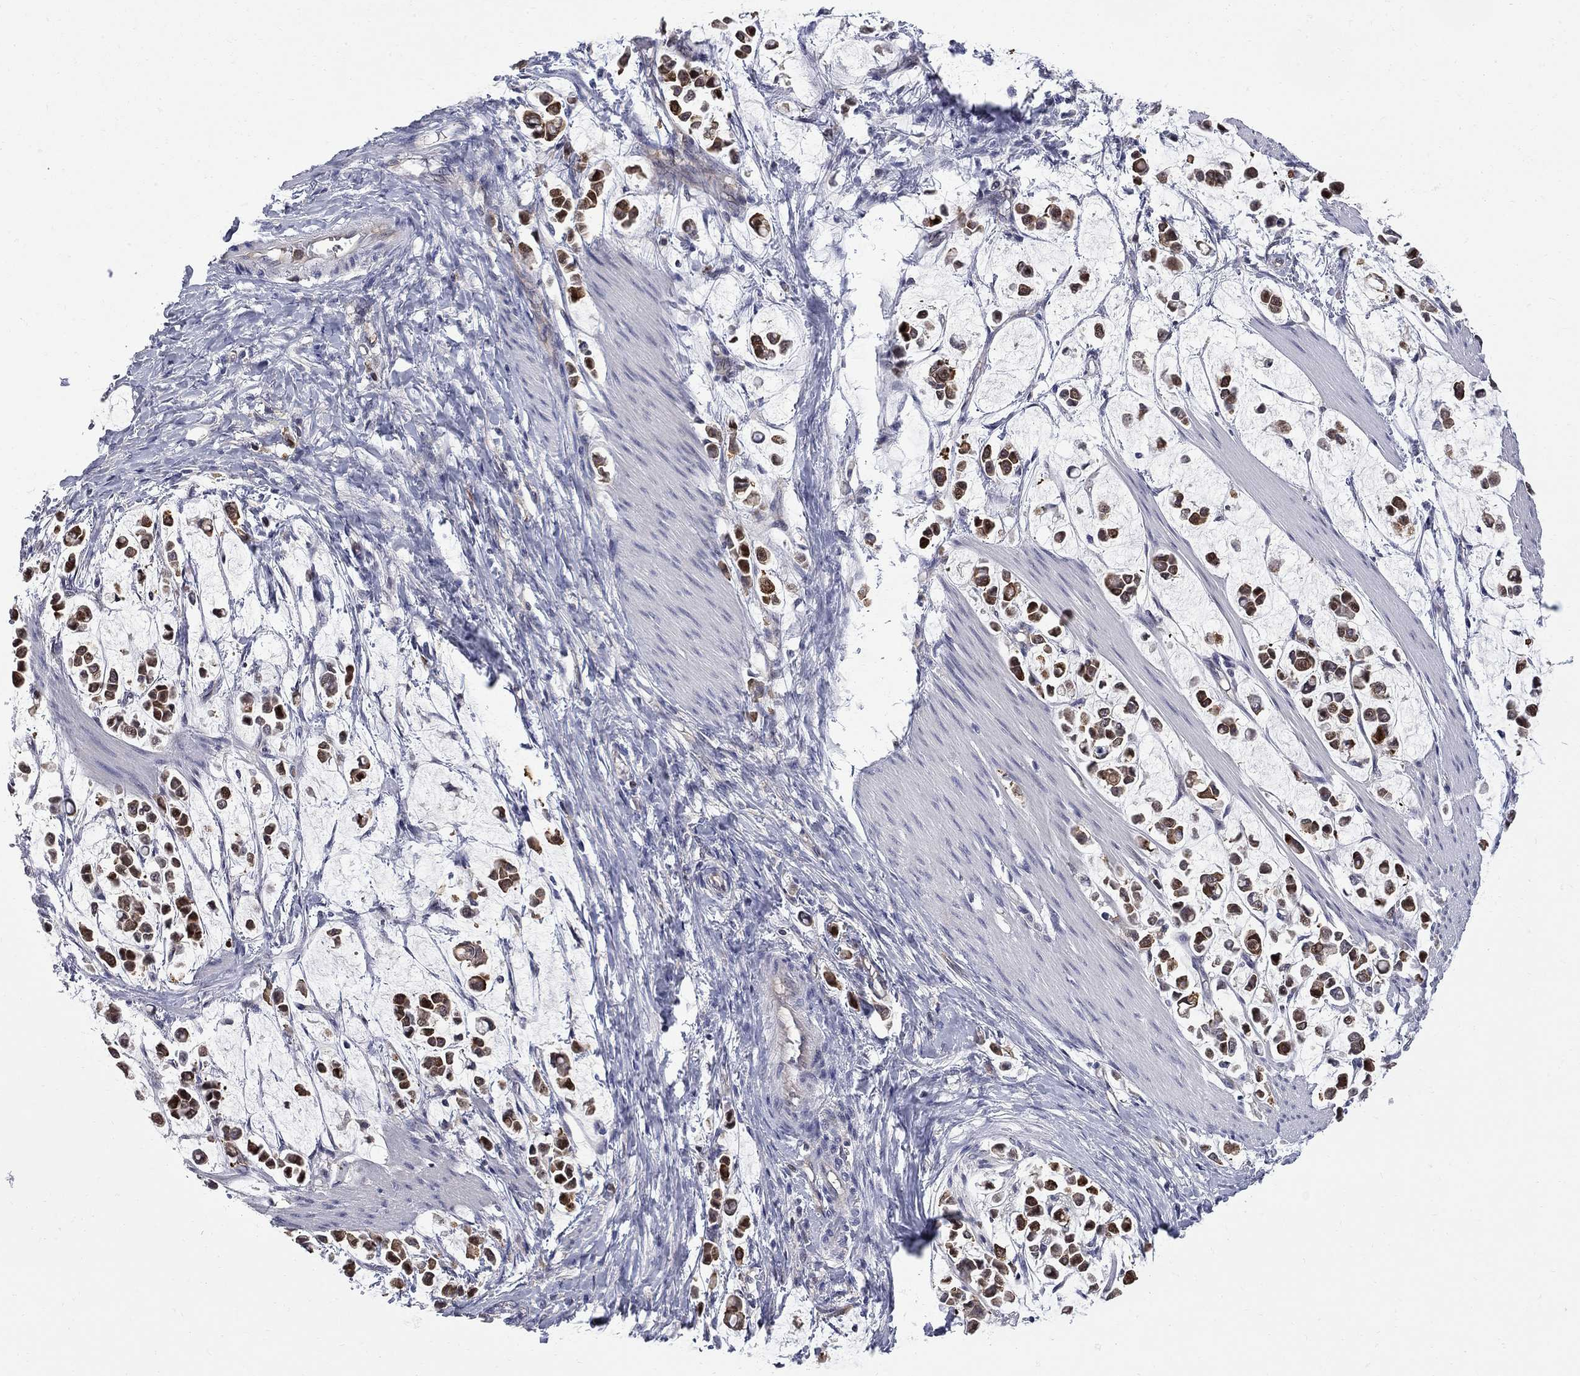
{"staining": {"intensity": "strong", "quantity": ">75%", "location": "cytoplasmic/membranous"}, "tissue": "stomach cancer", "cell_type": "Tumor cells", "image_type": "cancer", "snomed": [{"axis": "morphology", "description": "Adenocarcinoma, NOS"}, {"axis": "topography", "description": "Stomach"}], "caption": "Immunohistochemical staining of stomach cancer exhibits strong cytoplasmic/membranous protein expression in approximately >75% of tumor cells. (Stains: DAB (3,3'-diaminobenzidine) in brown, nuclei in blue, Microscopy: brightfield microscopy at high magnification).", "gene": "GALNT8", "patient": {"sex": "male", "age": 82}}